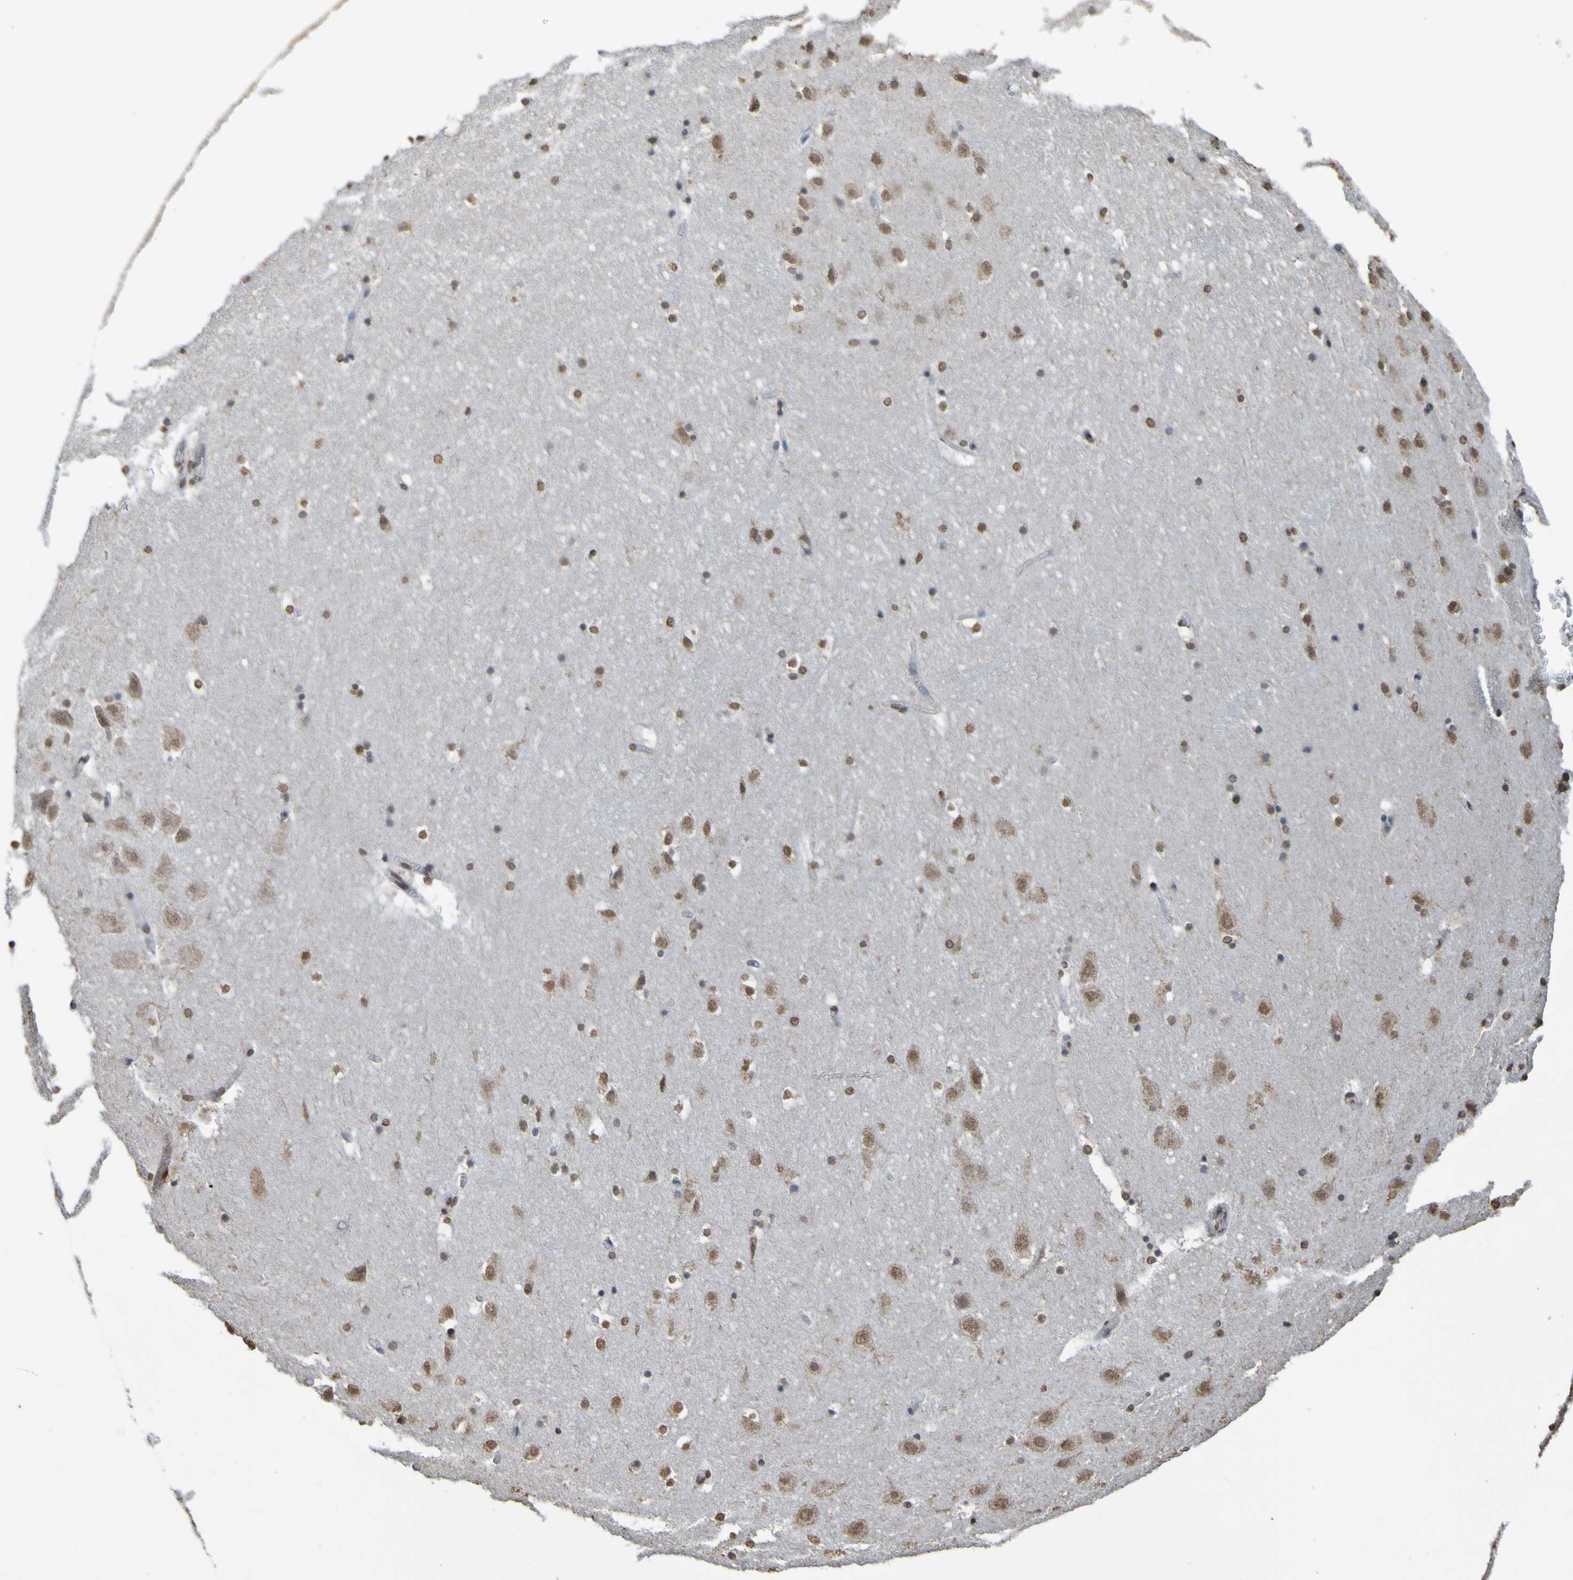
{"staining": {"intensity": "moderate", "quantity": ">75%", "location": "nuclear"}, "tissue": "hippocampus", "cell_type": "Glial cells", "image_type": "normal", "snomed": [{"axis": "morphology", "description": "Normal tissue, NOS"}, {"axis": "topography", "description": "Hippocampus"}], "caption": "This image reveals benign hippocampus stained with IHC to label a protein in brown. The nuclear of glial cells show moderate positivity for the protein. Nuclei are counter-stained blue.", "gene": "ALKBH2", "patient": {"sex": "male", "age": 45}}